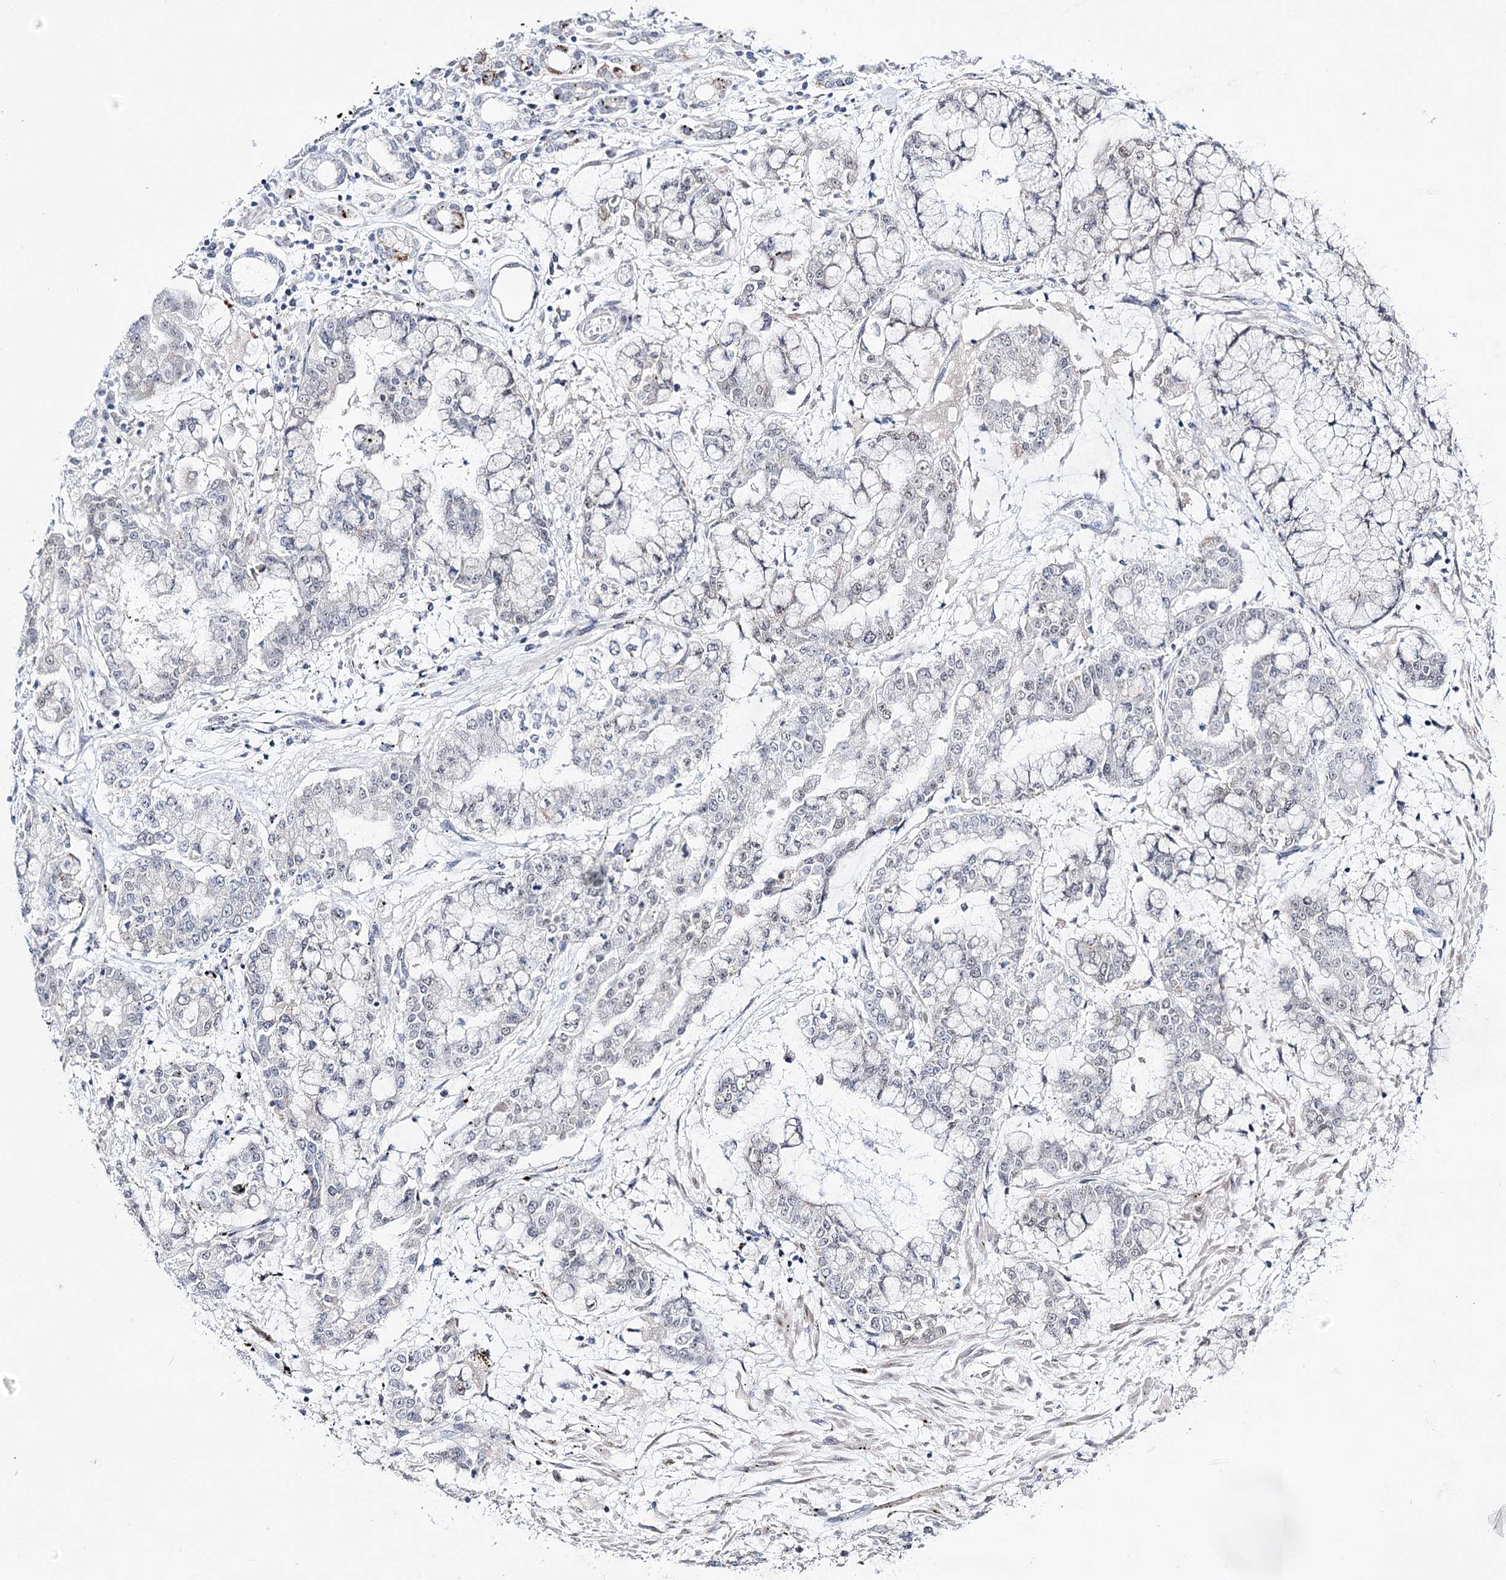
{"staining": {"intensity": "negative", "quantity": "none", "location": "none"}, "tissue": "stomach cancer", "cell_type": "Tumor cells", "image_type": "cancer", "snomed": [{"axis": "morphology", "description": "Normal tissue, NOS"}, {"axis": "morphology", "description": "Adenocarcinoma, NOS"}, {"axis": "topography", "description": "Stomach, upper"}, {"axis": "topography", "description": "Stomach"}], "caption": "High power microscopy histopathology image of an IHC photomicrograph of stomach cancer, revealing no significant expression in tumor cells.", "gene": "RBM15B", "patient": {"sex": "male", "age": 76}}